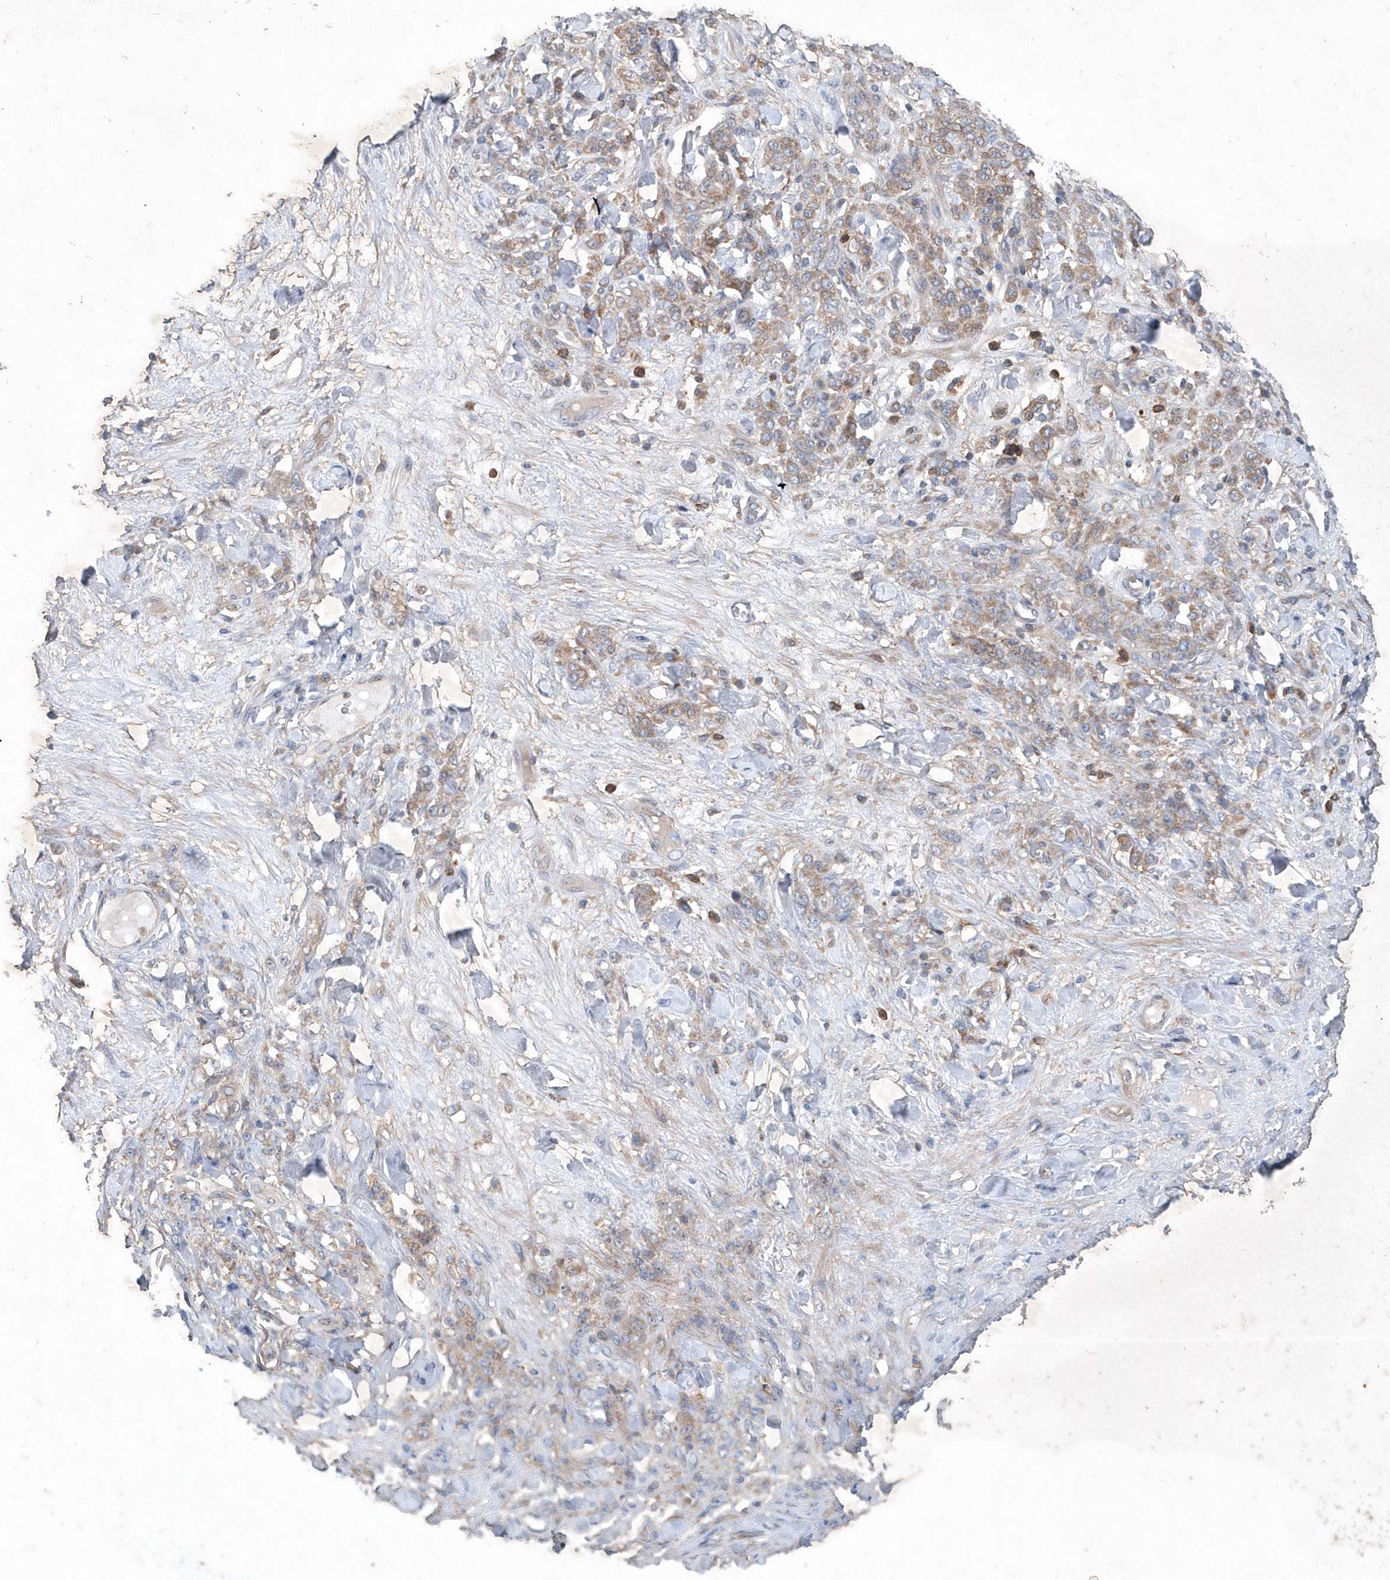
{"staining": {"intensity": "weak", "quantity": ">75%", "location": "cytoplasmic/membranous"}, "tissue": "stomach cancer", "cell_type": "Tumor cells", "image_type": "cancer", "snomed": [{"axis": "morphology", "description": "Normal tissue, NOS"}, {"axis": "morphology", "description": "Adenocarcinoma, NOS"}, {"axis": "topography", "description": "Stomach"}], "caption": "IHC of adenocarcinoma (stomach) demonstrates low levels of weak cytoplasmic/membranous positivity in about >75% of tumor cells.", "gene": "P2RY10", "patient": {"sex": "male", "age": 82}}